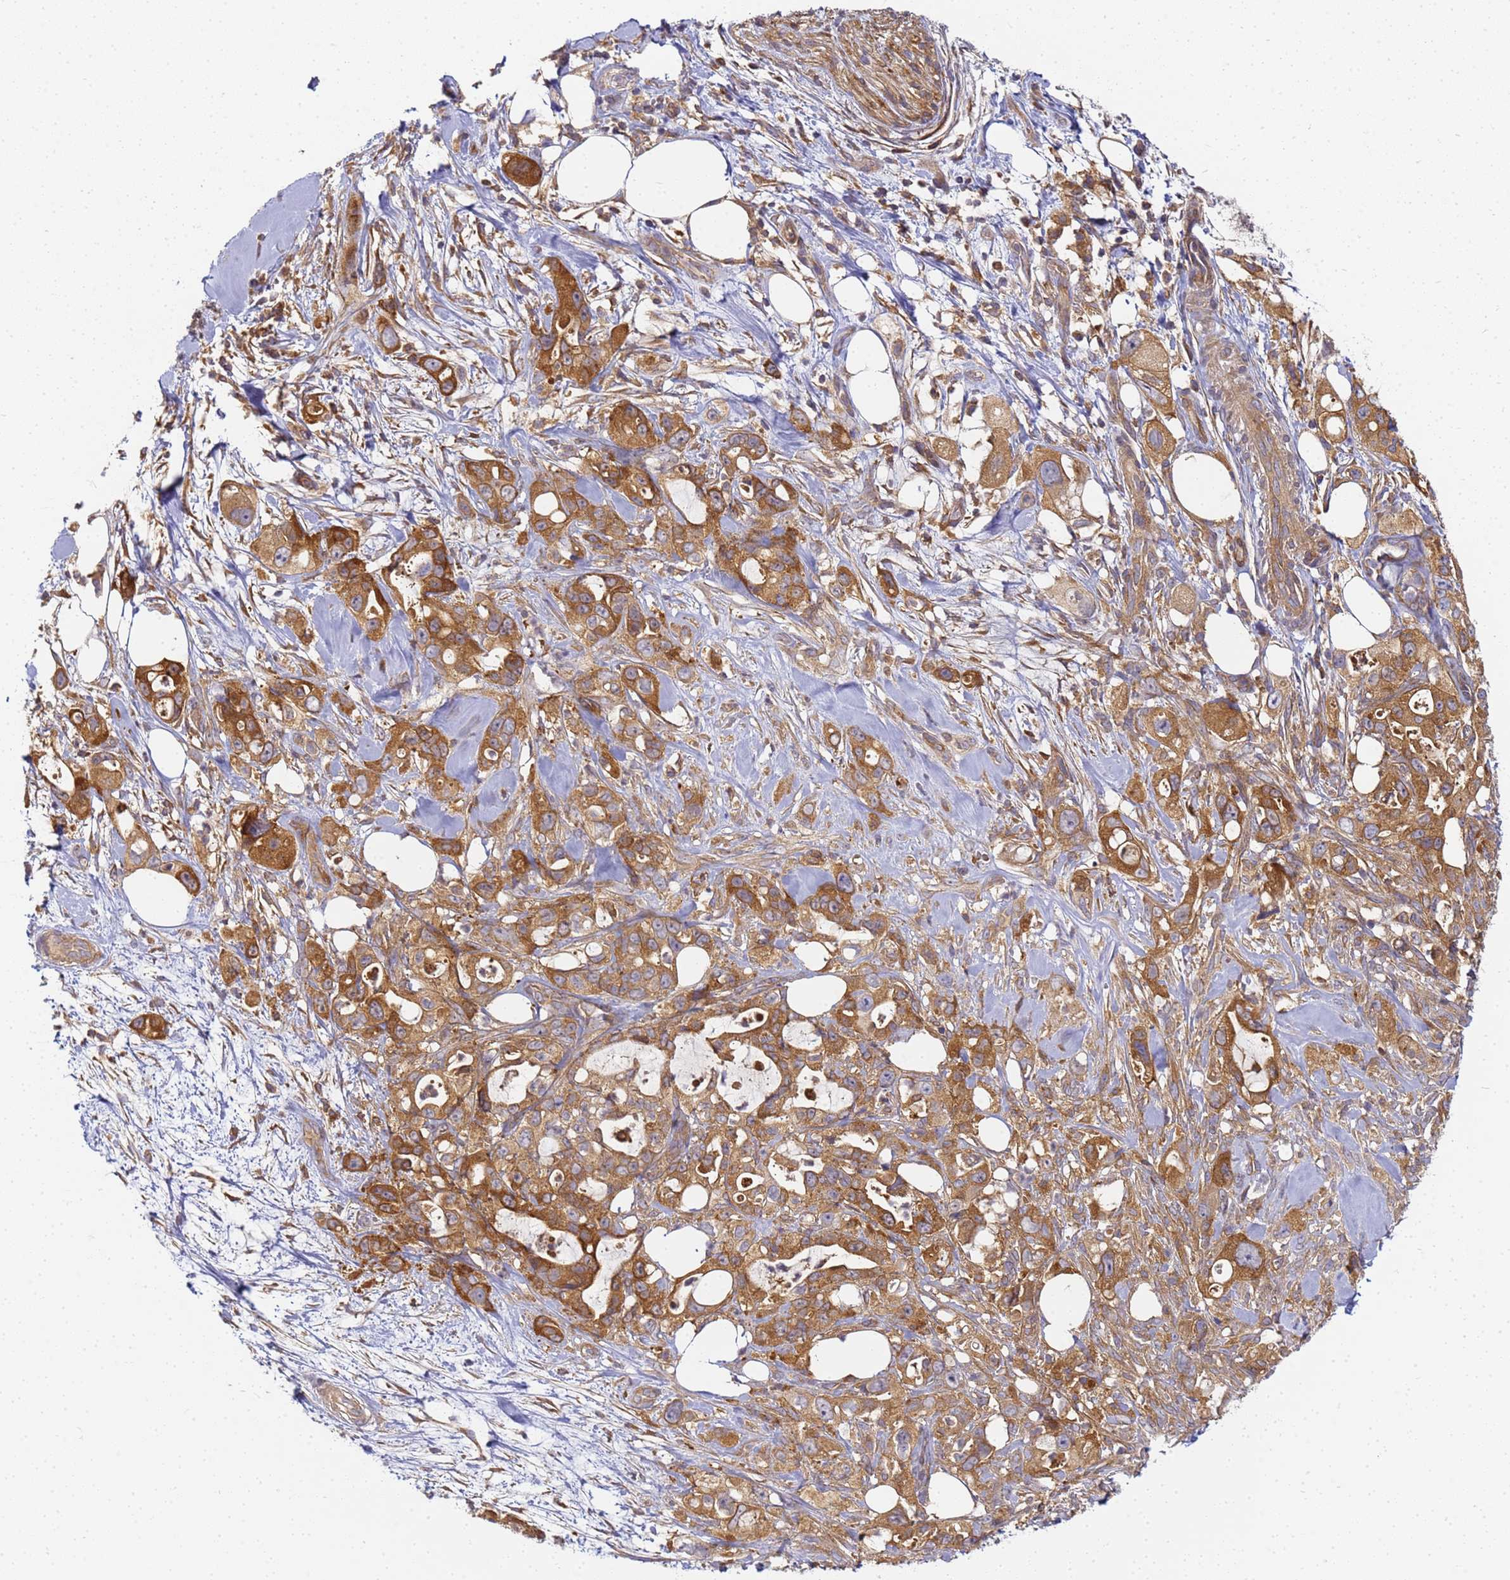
{"staining": {"intensity": "moderate", "quantity": ">75%", "location": "cytoplasmic/membranous"}, "tissue": "pancreatic cancer", "cell_type": "Tumor cells", "image_type": "cancer", "snomed": [{"axis": "morphology", "description": "Adenocarcinoma, NOS"}, {"axis": "topography", "description": "Pancreas"}], "caption": "High-power microscopy captured an immunohistochemistry image of pancreatic cancer (adenocarcinoma), revealing moderate cytoplasmic/membranous staining in approximately >75% of tumor cells.", "gene": "CHM", "patient": {"sex": "female", "age": 61}}